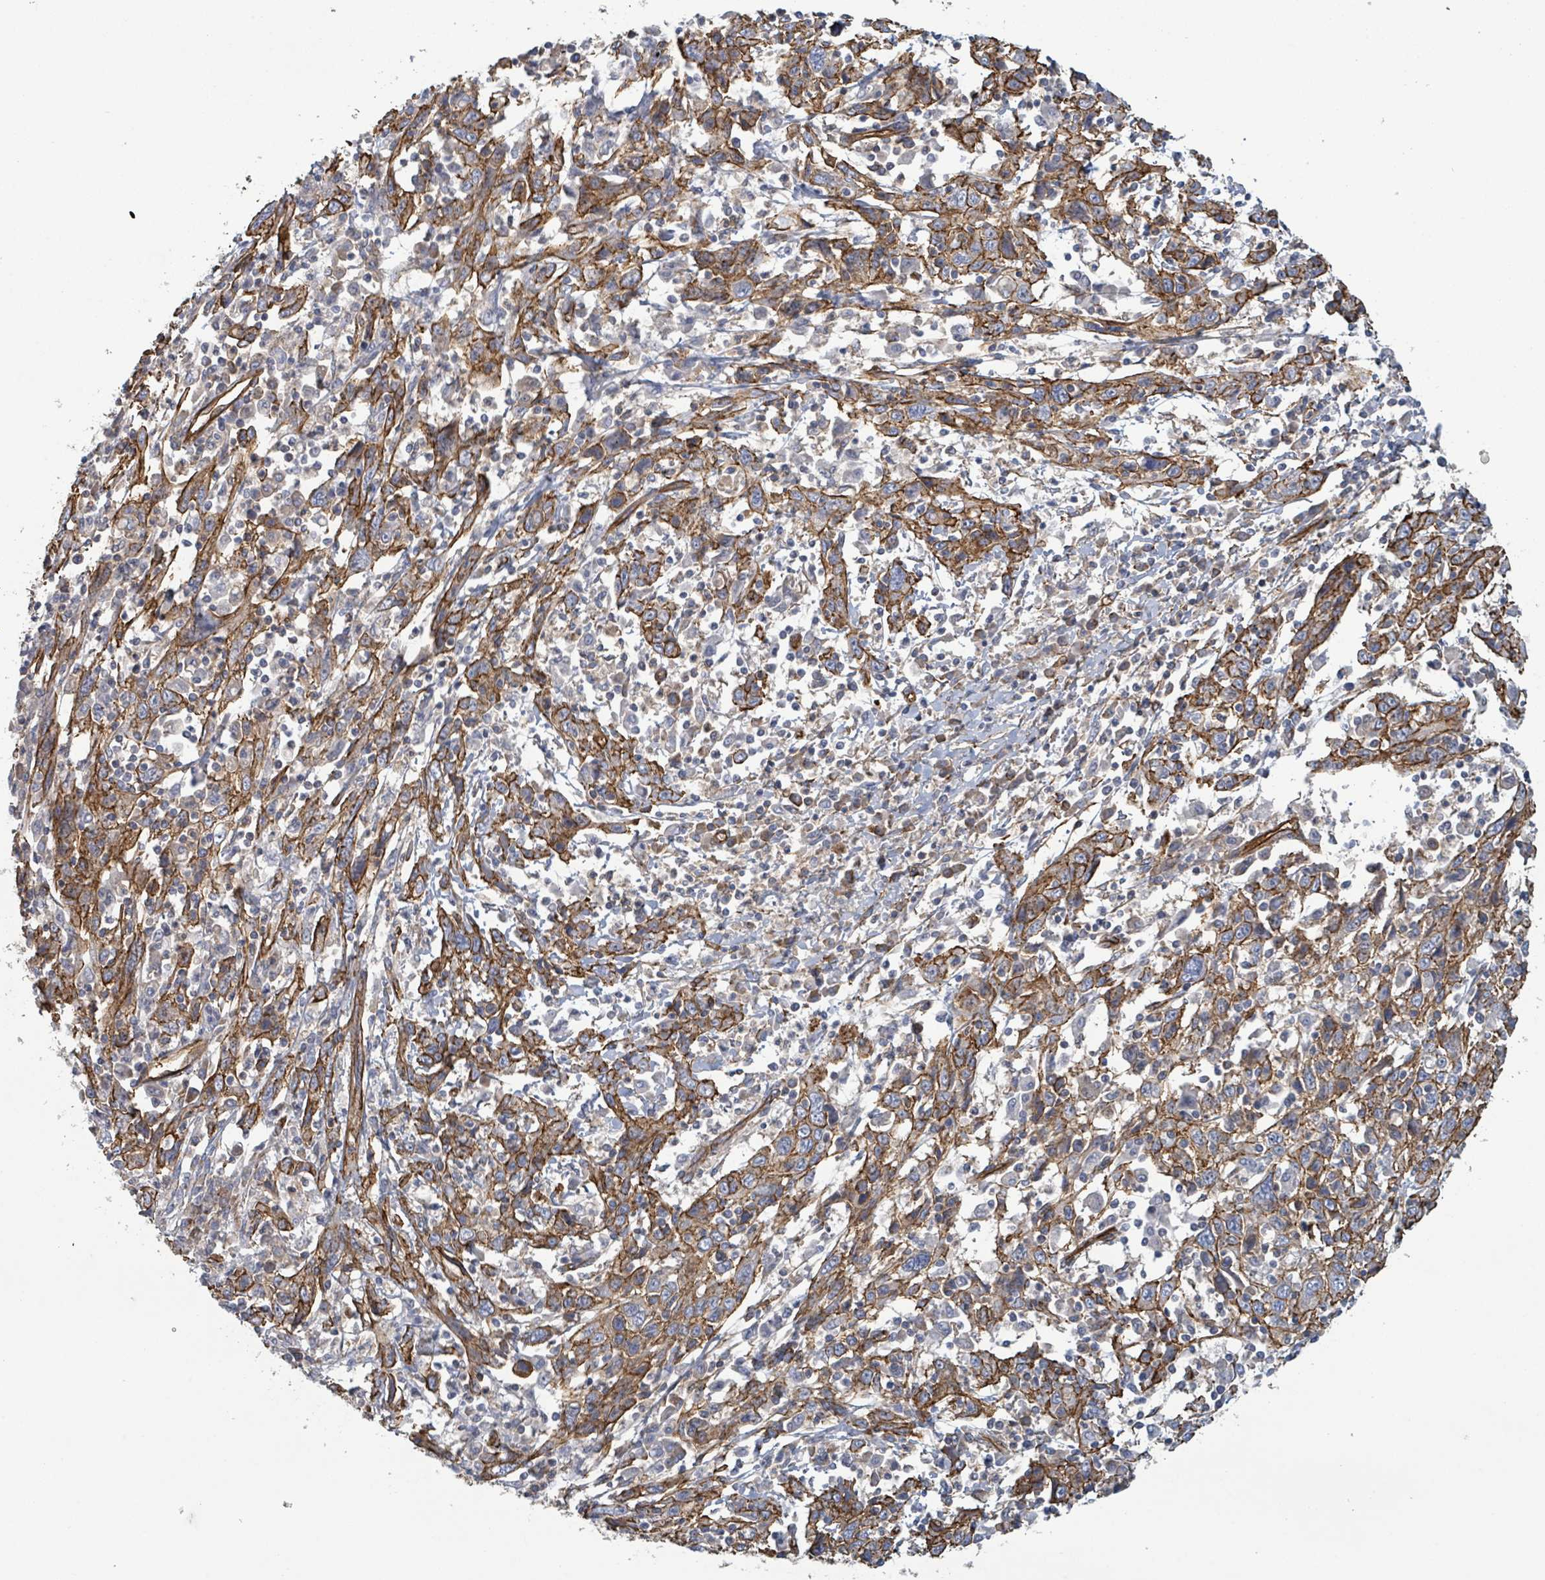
{"staining": {"intensity": "moderate", "quantity": ">75%", "location": "cytoplasmic/membranous"}, "tissue": "cervical cancer", "cell_type": "Tumor cells", "image_type": "cancer", "snomed": [{"axis": "morphology", "description": "Squamous cell carcinoma, NOS"}, {"axis": "topography", "description": "Cervix"}], "caption": "Cervical cancer (squamous cell carcinoma) stained with a protein marker displays moderate staining in tumor cells.", "gene": "LDOC1", "patient": {"sex": "female", "age": 46}}